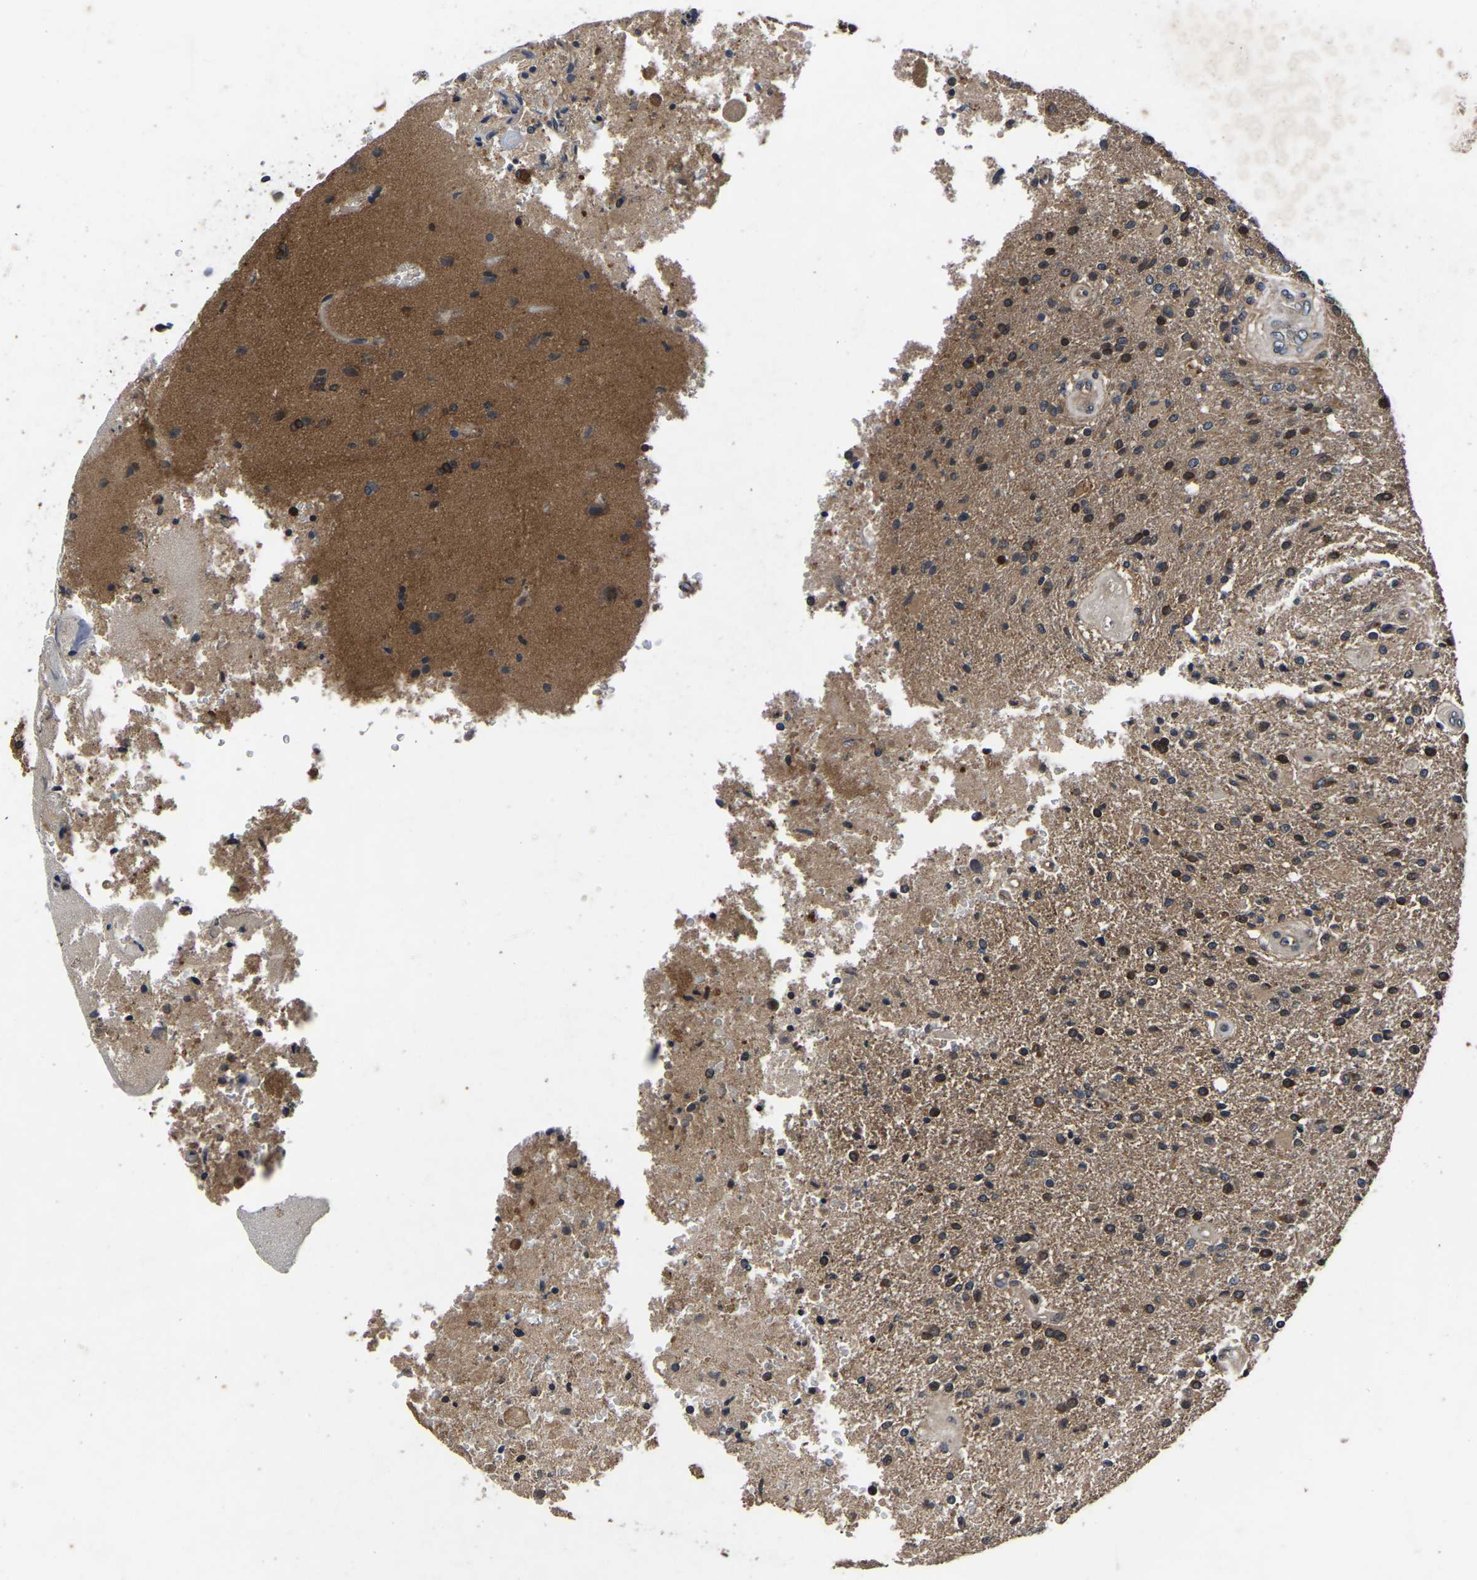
{"staining": {"intensity": "moderate", "quantity": ">75%", "location": "cytoplasmic/membranous"}, "tissue": "glioma", "cell_type": "Tumor cells", "image_type": "cancer", "snomed": [{"axis": "morphology", "description": "Normal tissue, NOS"}, {"axis": "morphology", "description": "Glioma, malignant, High grade"}, {"axis": "topography", "description": "Cerebral cortex"}], "caption": "Immunohistochemical staining of malignant high-grade glioma exhibits medium levels of moderate cytoplasmic/membranous expression in approximately >75% of tumor cells.", "gene": "FGD5", "patient": {"sex": "male", "age": 77}}